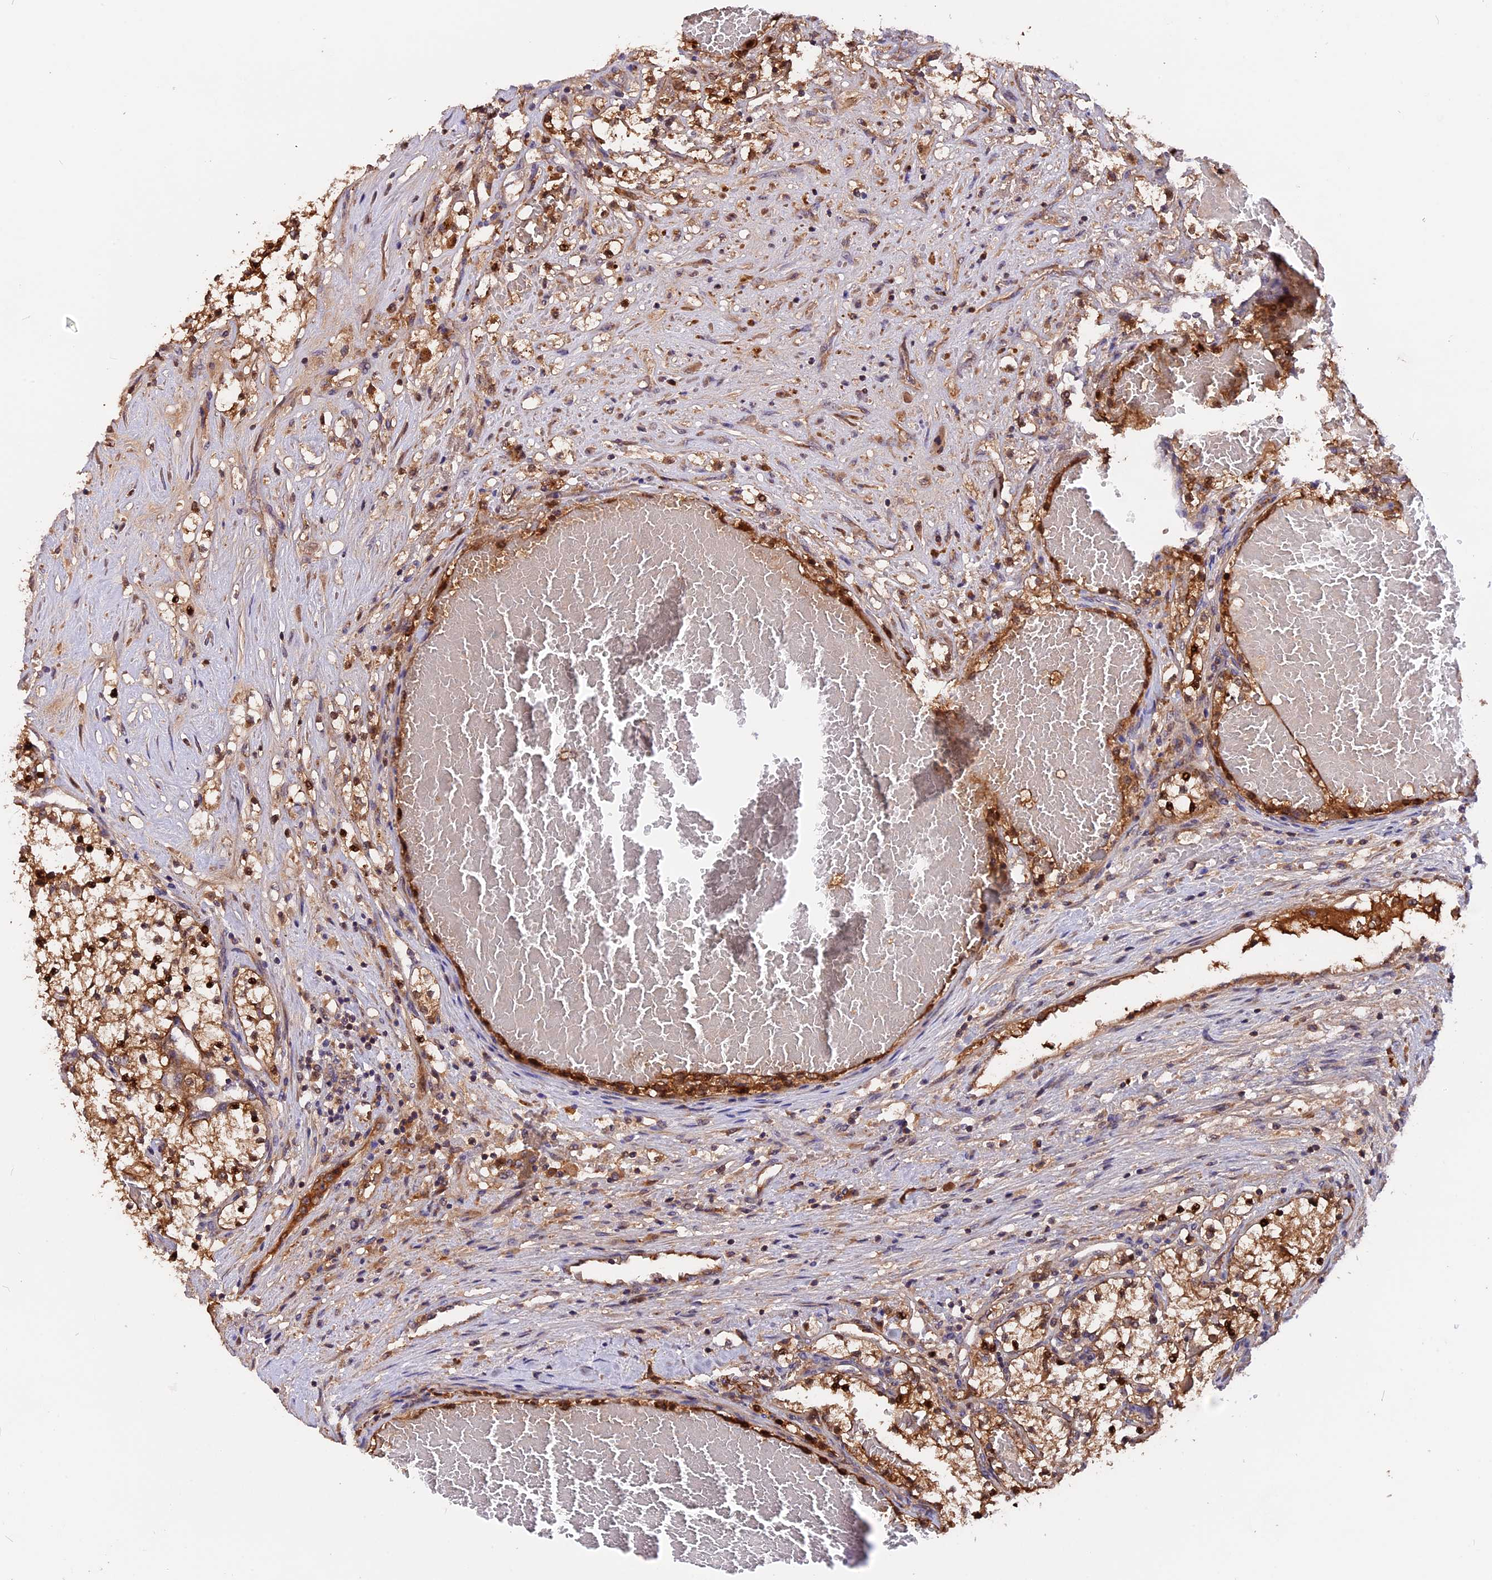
{"staining": {"intensity": "moderate", "quantity": ">75%", "location": "cytoplasmic/membranous,nuclear"}, "tissue": "renal cancer", "cell_type": "Tumor cells", "image_type": "cancer", "snomed": [{"axis": "morphology", "description": "Normal tissue, NOS"}, {"axis": "morphology", "description": "Adenocarcinoma, NOS"}, {"axis": "topography", "description": "Kidney"}], "caption": "Immunohistochemical staining of human renal cancer displays medium levels of moderate cytoplasmic/membranous and nuclear positivity in about >75% of tumor cells. (Brightfield microscopy of DAB IHC at high magnification).", "gene": "MARK4", "patient": {"sex": "male", "age": 68}}